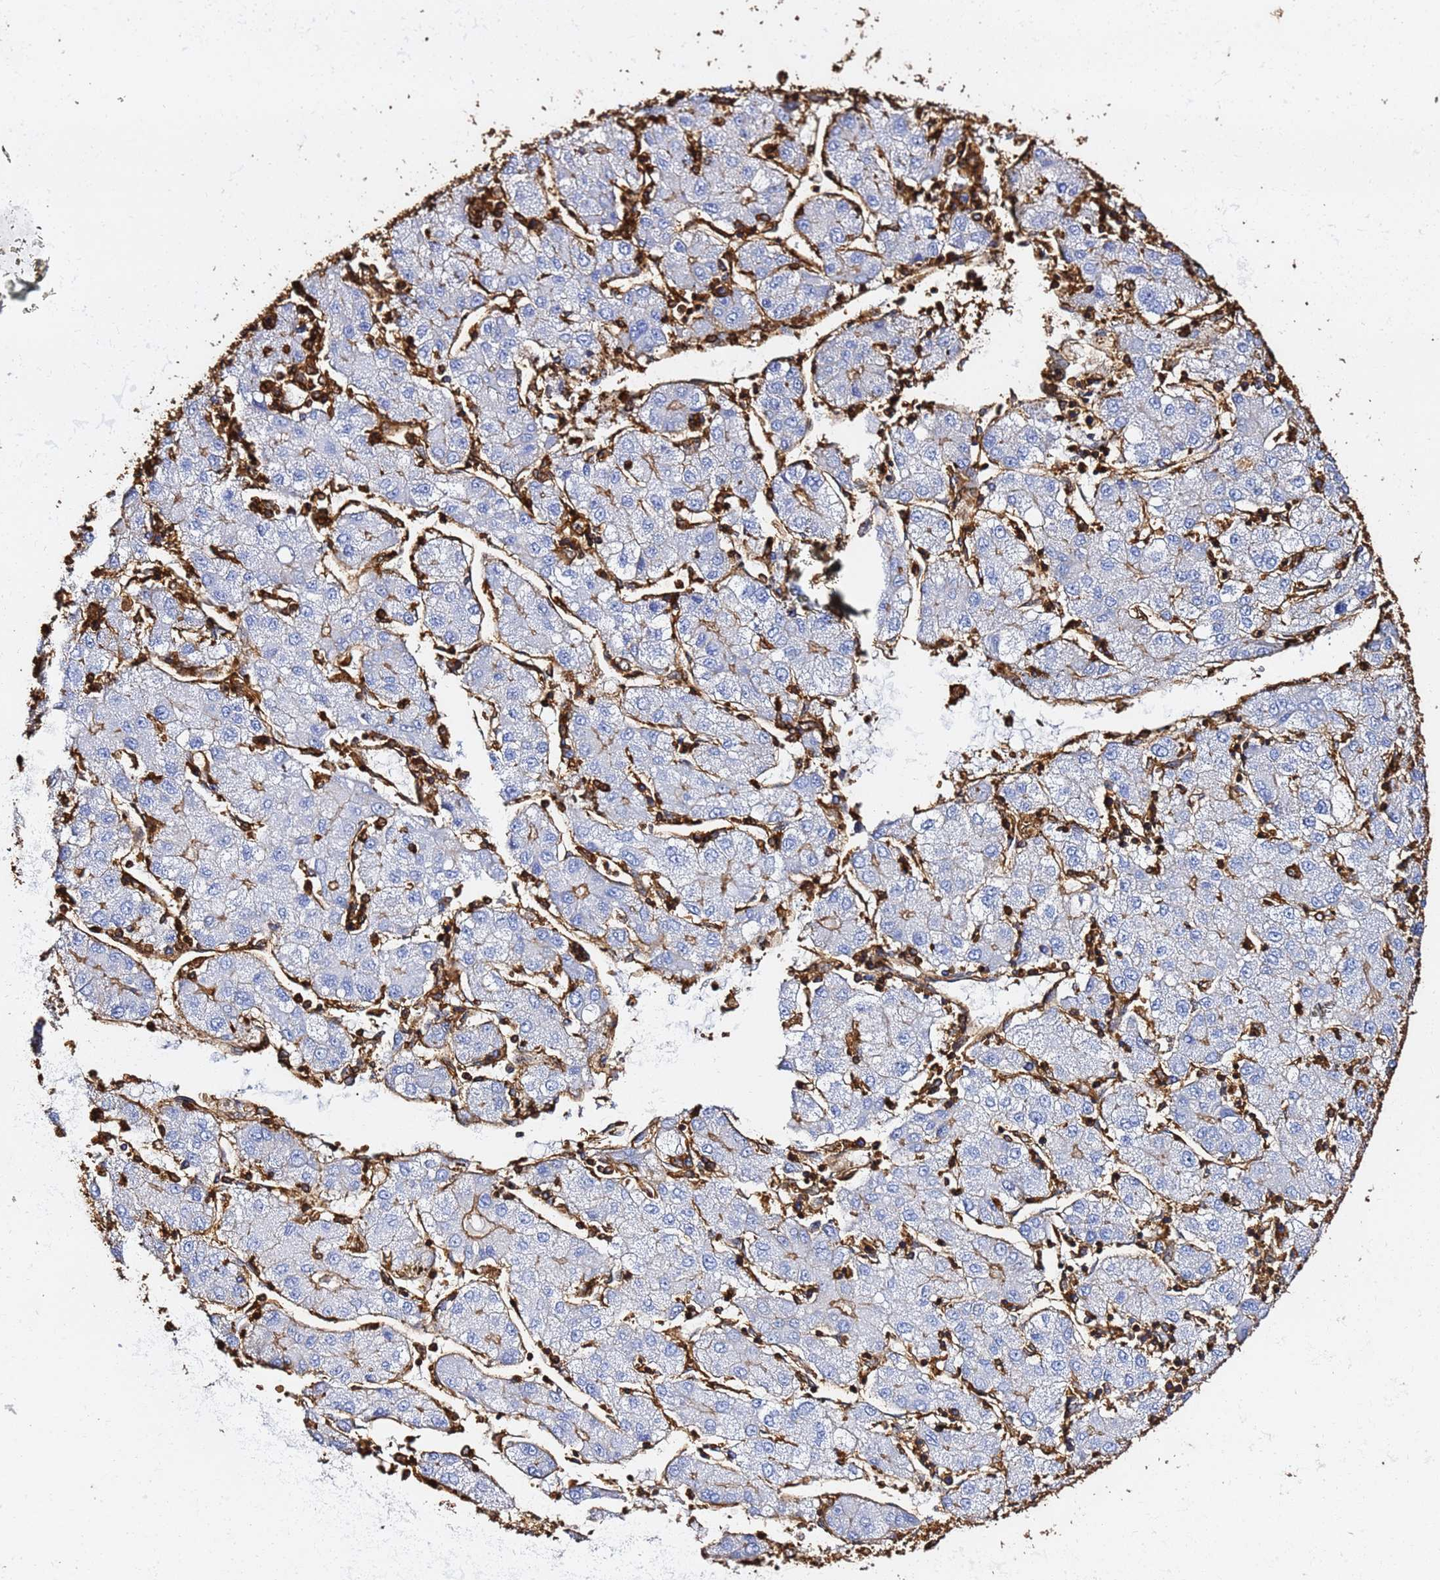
{"staining": {"intensity": "negative", "quantity": "none", "location": "none"}, "tissue": "liver cancer", "cell_type": "Tumor cells", "image_type": "cancer", "snomed": [{"axis": "morphology", "description": "Carcinoma, Hepatocellular, NOS"}, {"axis": "topography", "description": "Liver"}], "caption": "Tumor cells are negative for protein expression in human liver cancer (hepatocellular carcinoma). (DAB (3,3'-diaminobenzidine) IHC visualized using brightfield microscopy, high magnification).", "gene": "ACTB", "patient": {"sex": "male", "age": 72}}